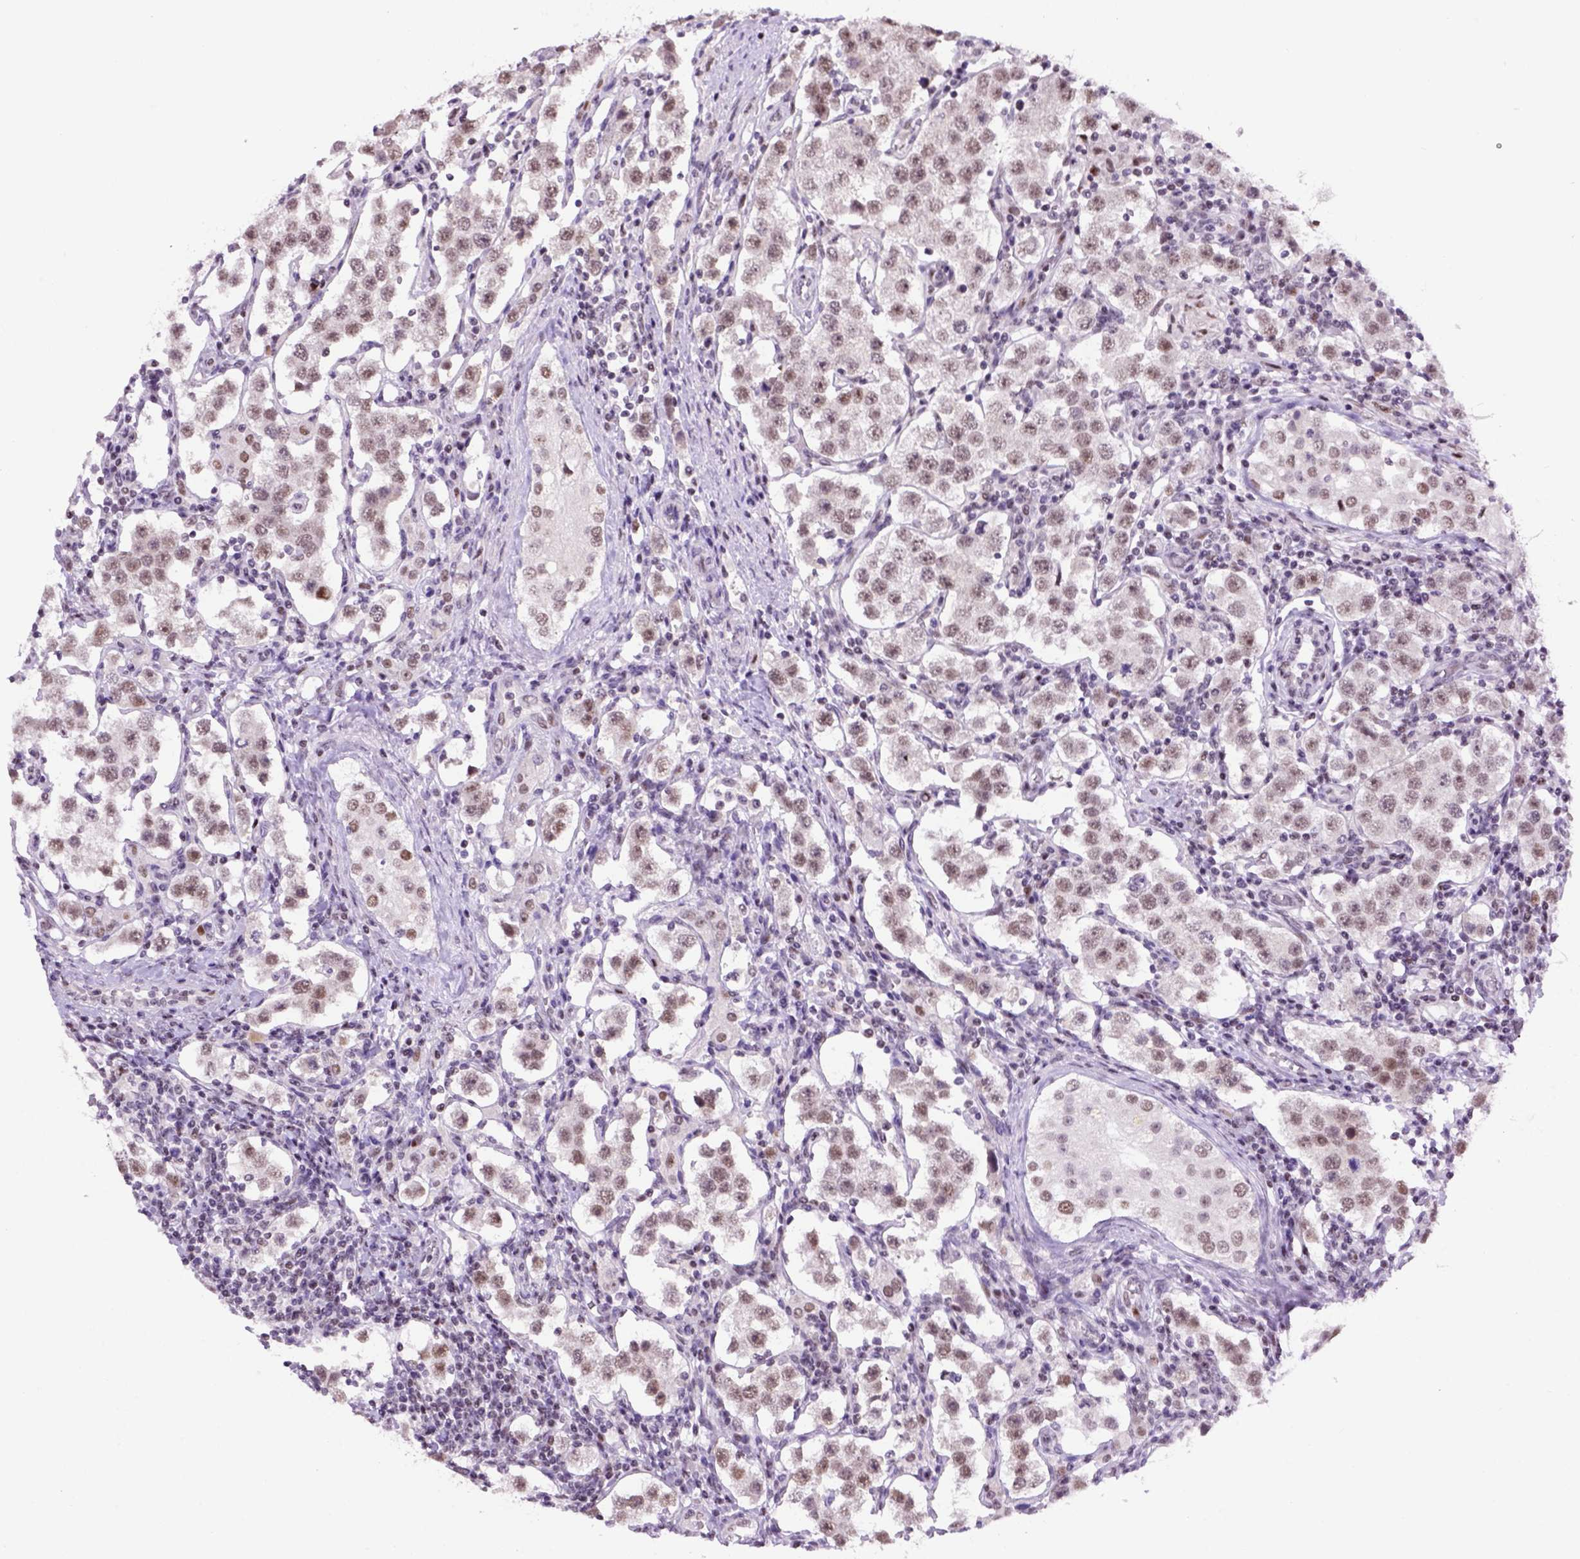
{"staining": {"intensity": "moderate", "quantity": "25%-75%", "location": "nuclear"}, "tissue": "testis cancer", "cell_type": "Tumor cells", "image_type": "cancer", "snomed": [{"axis": "morphology", "description": "Seminoma, NOS"}, {"axis": "topography", "description": "Testis"}], "caption": "Immunohistochemical staining of testis cancer exhibits medium levels of moderate nuclear protein staining in approximately 25%-75% of tumor cells. The staining is performed using DAB (3,3'-diaminobenzidine) brown chromogen to label protein expression. The nuclei are counter-stained blue using hematoxylin.", "gene": "TBPL1", "patient": {"sex": "male", "age": 37}}